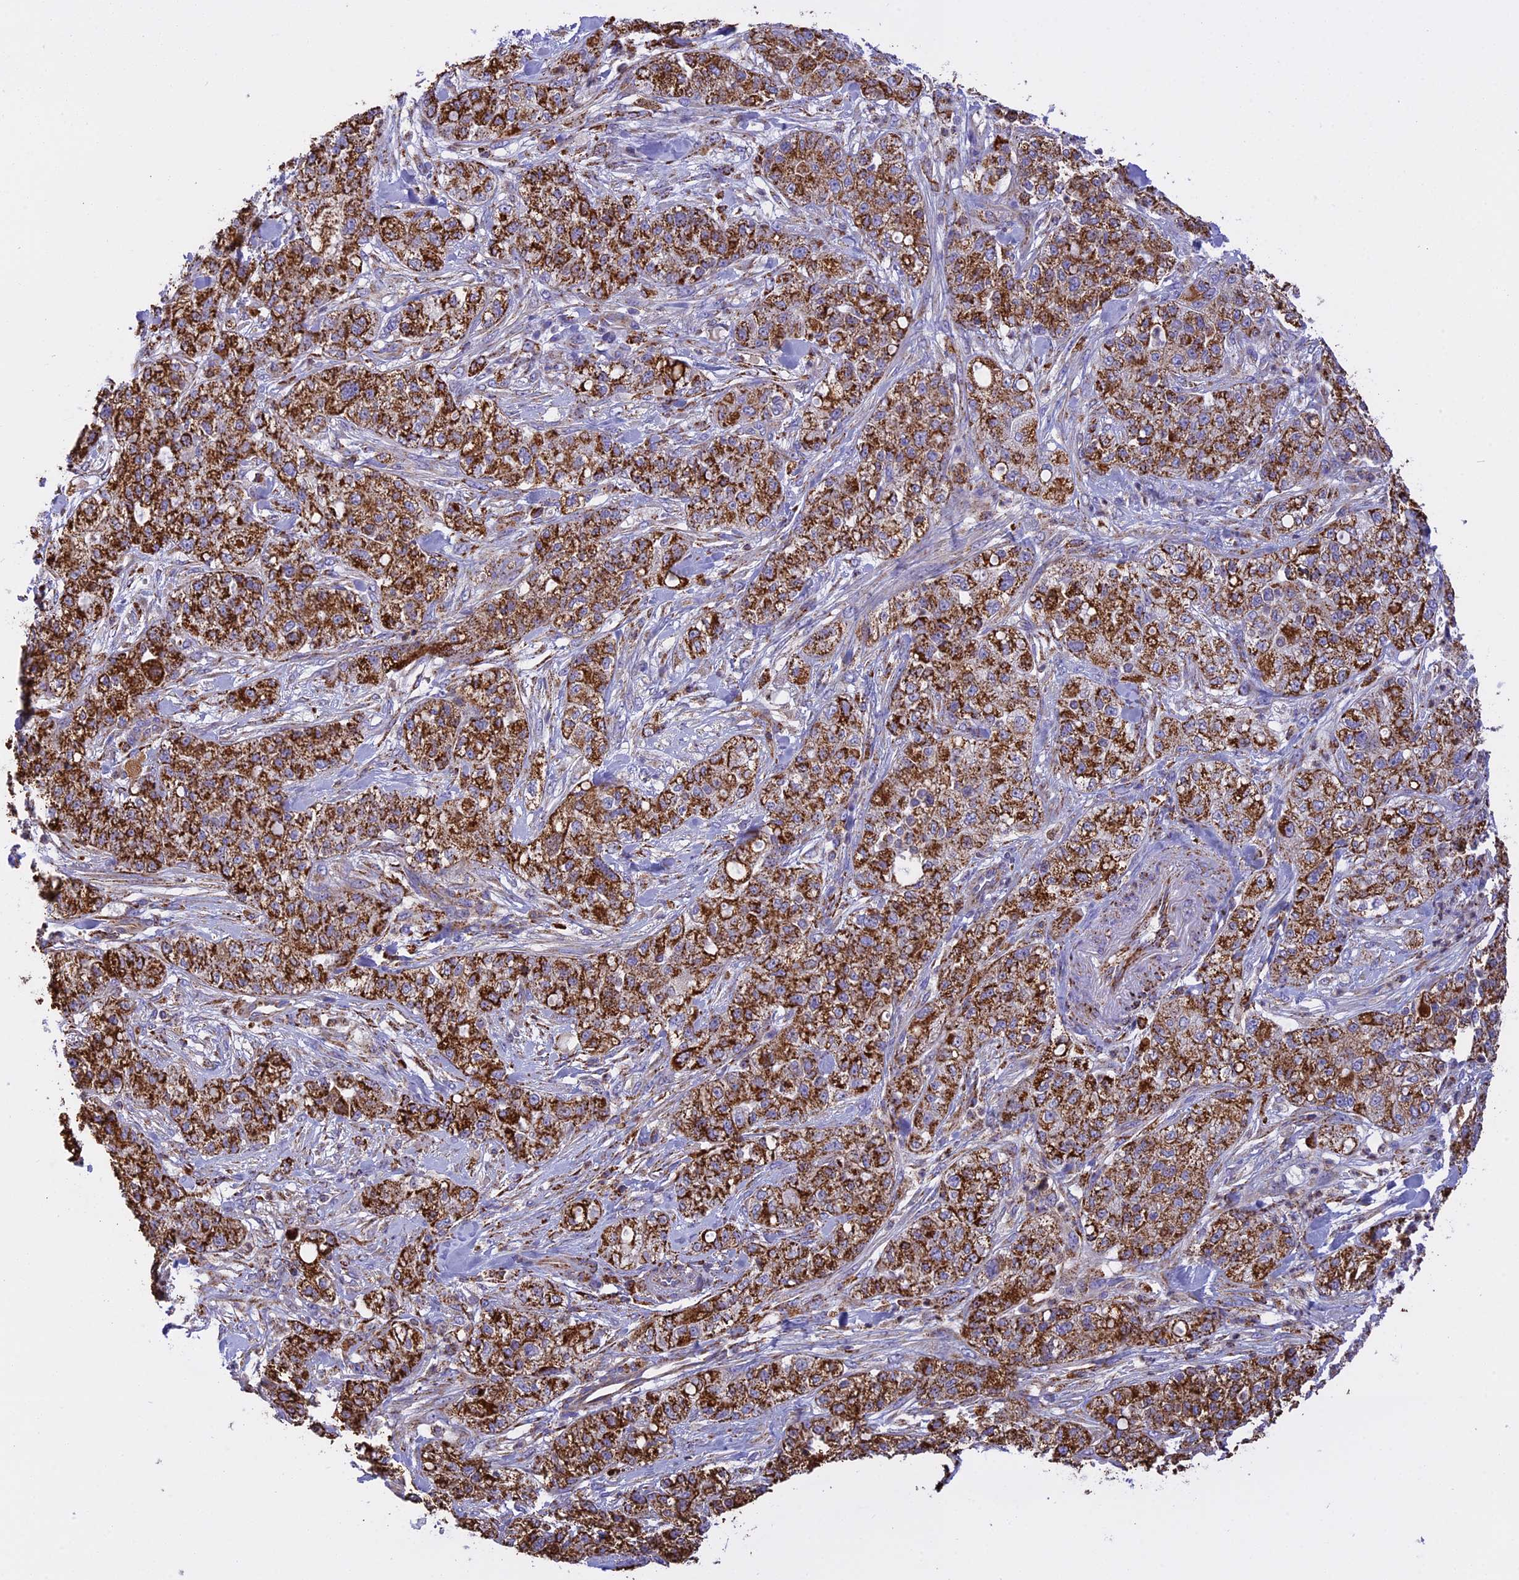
{"staining": {"intensity": "strong", "quantity": ">75%", "location": "cytoplasmic/membranous"}, "tissue": "pancreatic cancer", "cell_type": "Tumor cells", "image_type": "cancer", "snomed": [{"axis": "morphology", "description": "Adenocarcinoma, NOS"}, {"axis": "topography", "description": "Pancreas"}], "caption": "This image shows pancreatic adenocarcinoma stained with immunohistochemistry (IHC) to label a protein in brown. The cytoplasmic/membranous of tumor cells show strong positivity for the protein. Nuclei are counter-stained blue.", "gene": "KCNG1", "patient": {"sex": "female", "age": 78}}